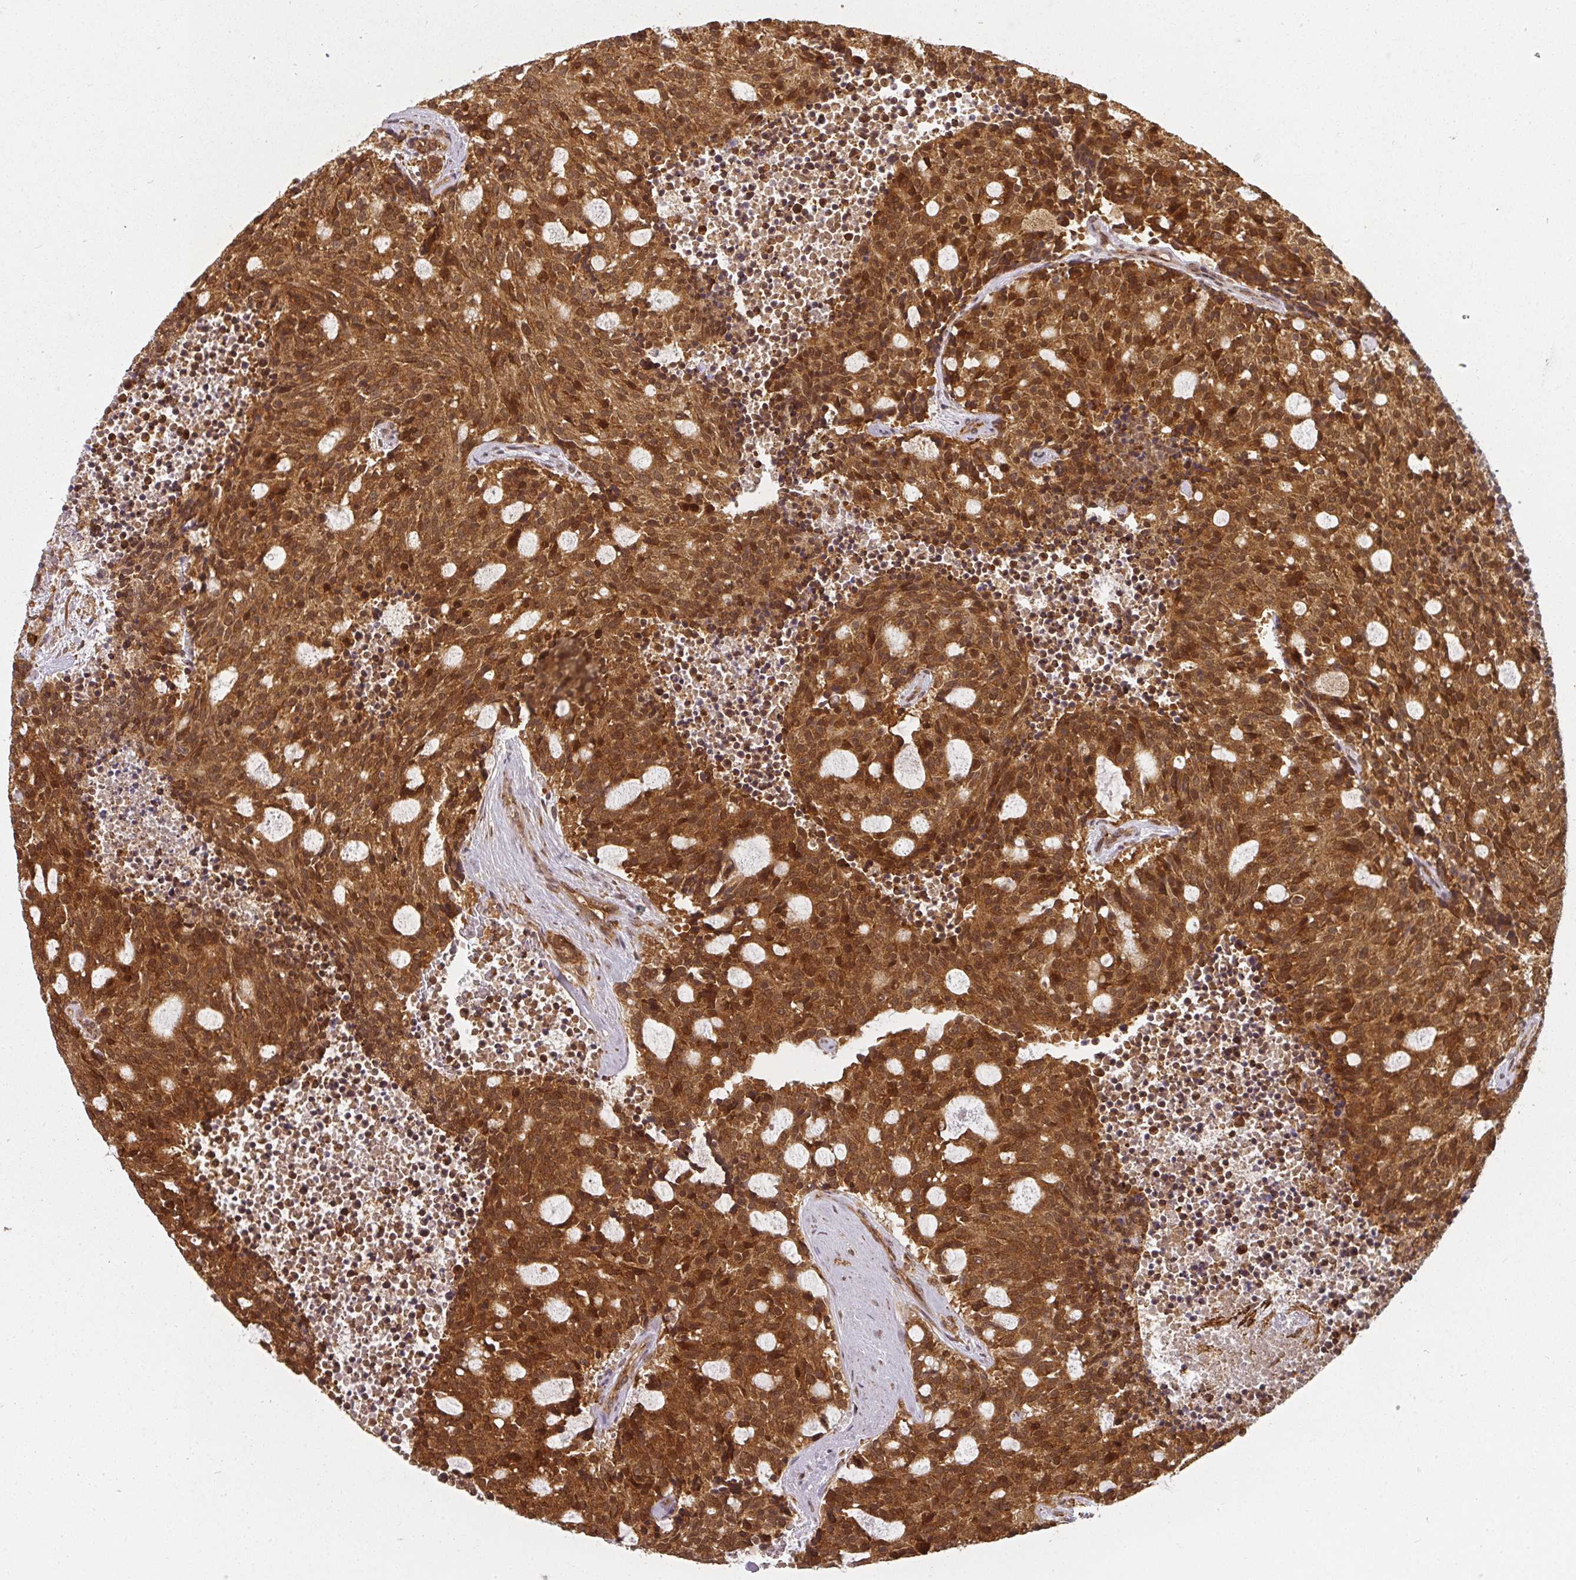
{"staining": {"intensity": "strong", "quantity": ">75%", "location": "cytoplasmic/membranous,nuclear"}, "tissue": "carcinoid", "cell_type": "Tumor cells", "image_type": "cancer", "snomed": [{"axis": "morphology", "description": "Carcinoid, malignant, NOS"}, {"axis": "topography", "description": "Pancreas"}], "caption": "There is high levels of strong cytoplasmic/membranous and nuclear expression in tumor cells of carcinoid (malignant), as demonstrated by immunohistochemical staining (brown color).", "gene": "PPP6R3", "patient": {"sex": "female", "age": 54}}